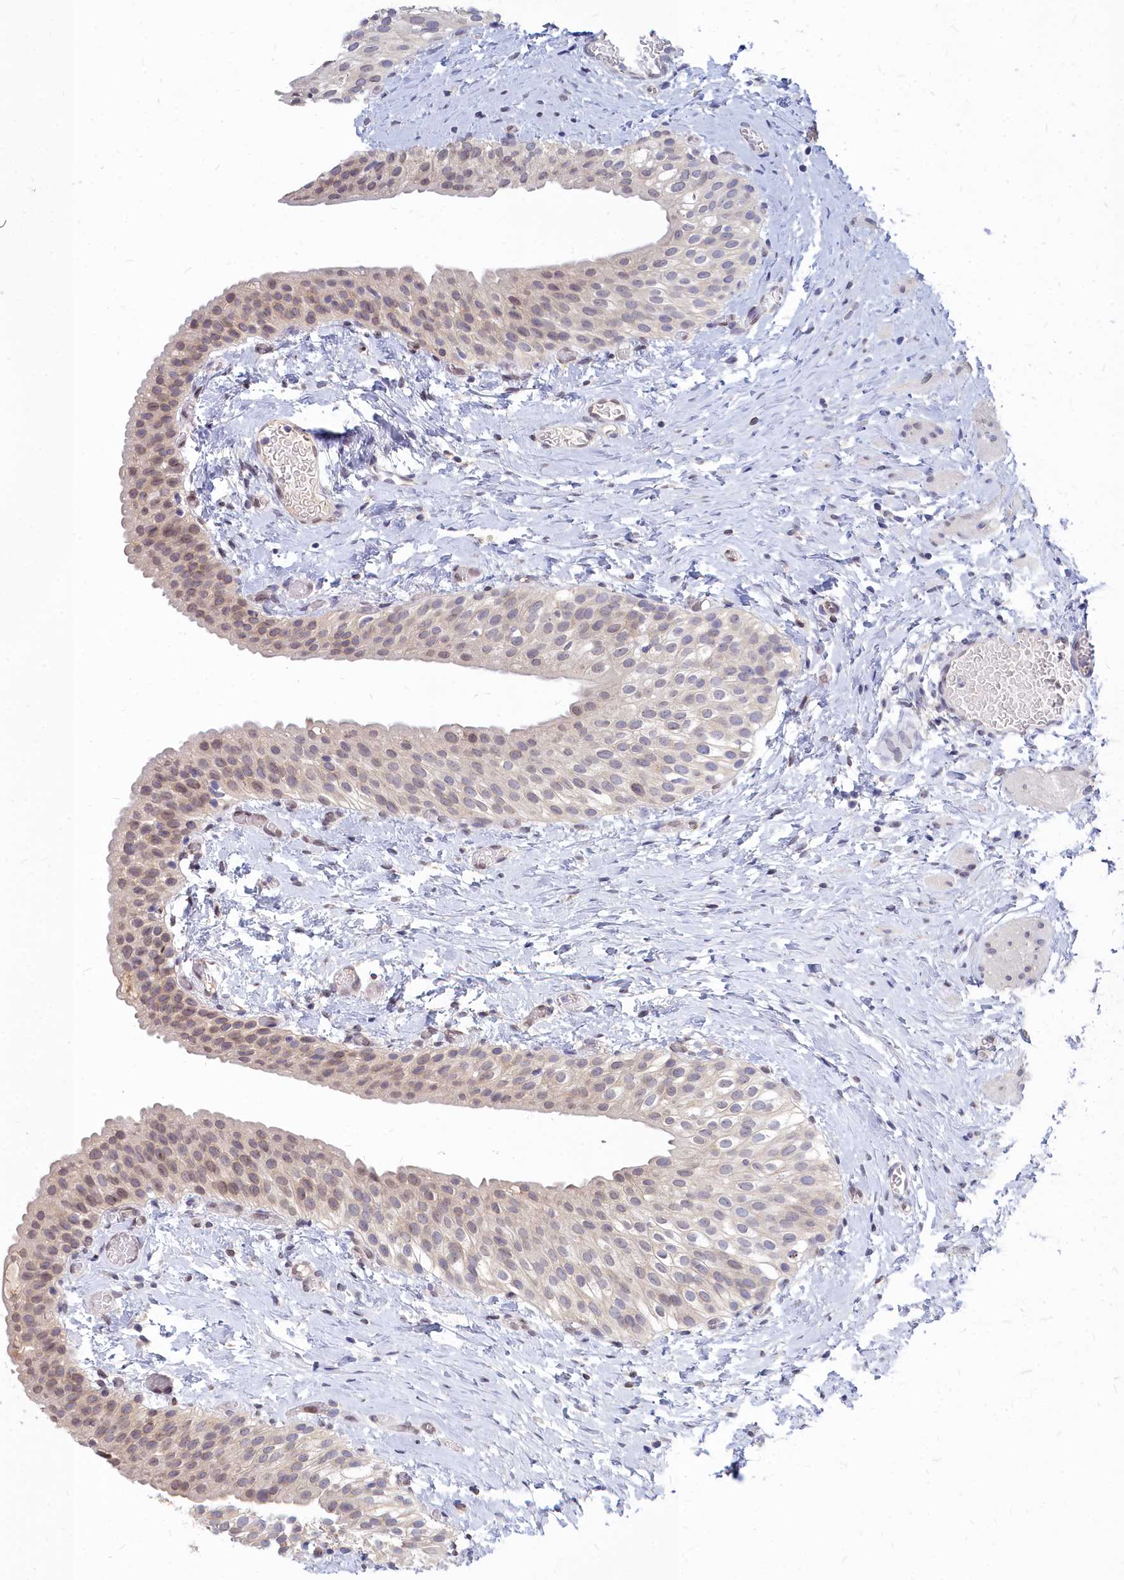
{"staining": {"intensity": "weak", "quantity": "25%-75%", "location": "nuclear"}, "tissue": "urinary bladder", "cell_type": "Urothelial cells", "image_type": "normal", "snomed": [{"axis": "morphology", "description": "Normal tissue, NOS"}, {"axis": "topography", "description": "Urinary bladder"}], "caption": "Weak nuclear protein positivity is seen in approximately 25%-75% of urothelial cells in urinary bladder.", "gene": "NOXA1", "patient": {"sex": "male", "age": 1}}